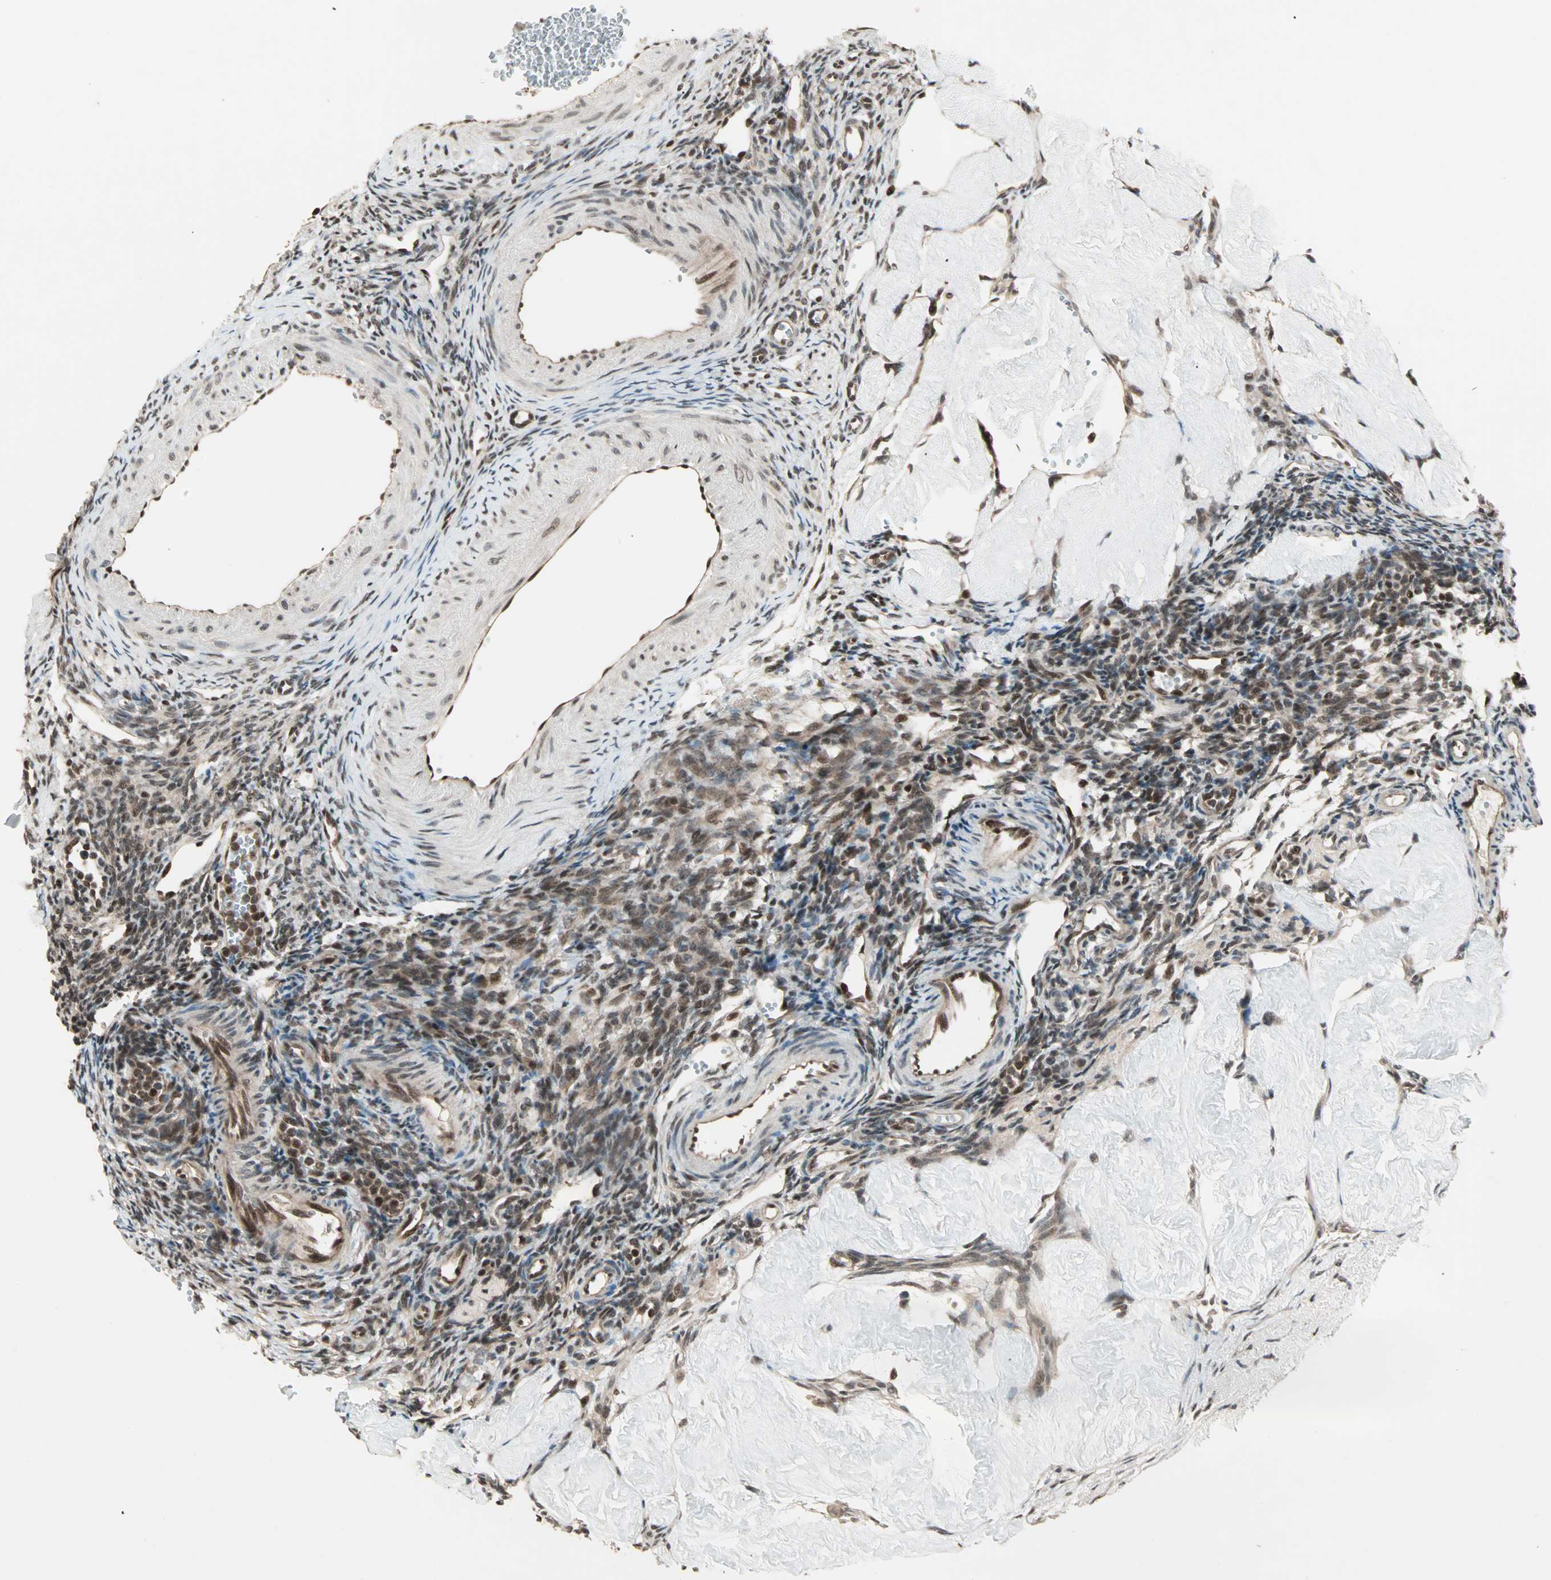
{"staining": {"intensity": "moderate", "quantity": ">75%", "location": "cytoplasmic/membranous,nuclear"}, "tissue": "ovary", "cell_type": "Ovarian stroma cells", "image_type": "normal", "snomed": [{"axis": "morphology", "description": "Normal tissue, NOS"}, {"axis": "topography", "description": "Ovary"}], "caption": "A brown stain highlights moderate cytoplasmic/membranous,nuclear expression of a protein in ovarian stroma cells of normal human ovary. (Brightfield microscopy of DAB IHC at high magnification).", "gene": "ZNF44", "patient": {"sex": "female", "age": 33}}